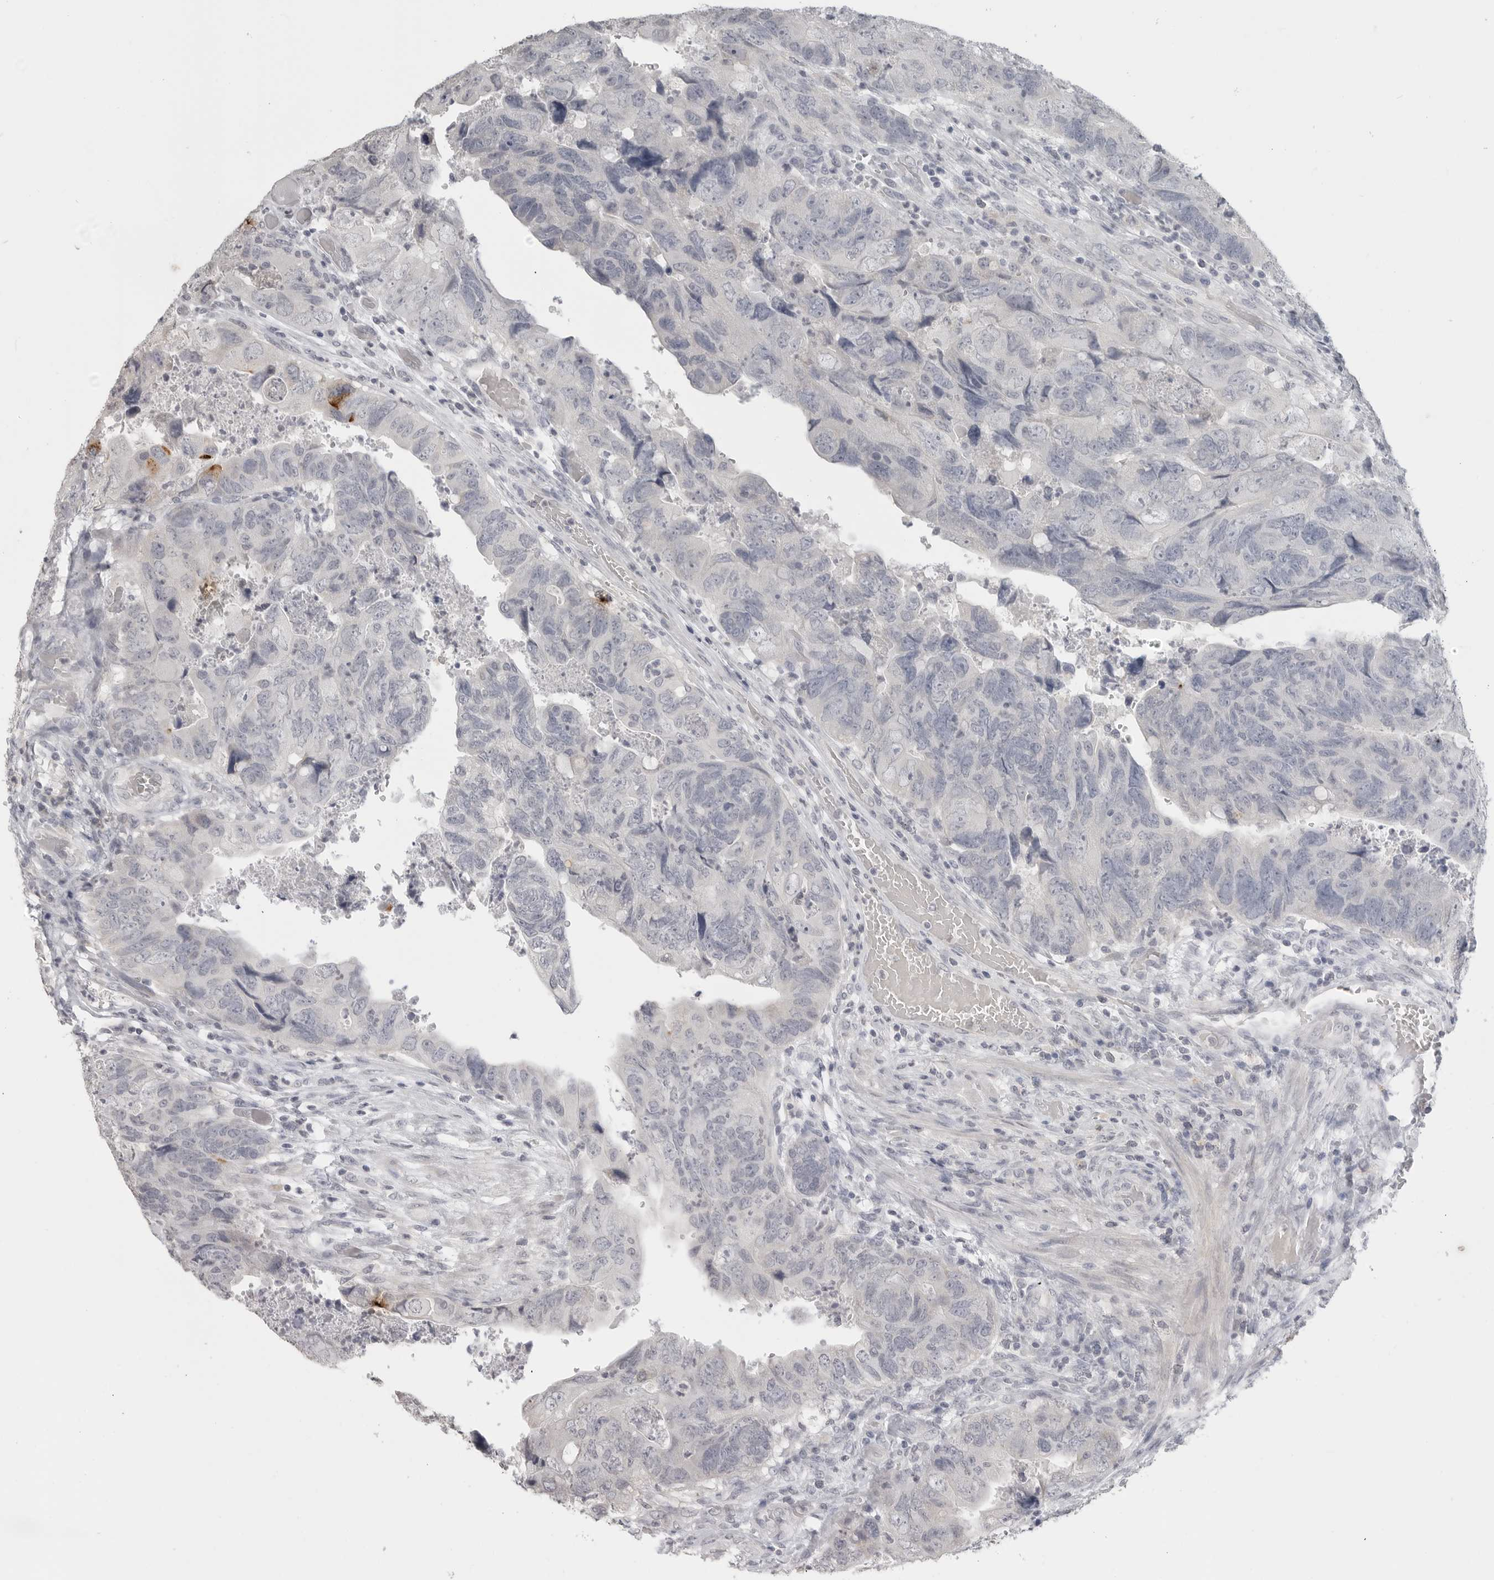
{"staining": {"intensity": "negative", "quantity": "none", "location": "none"}, "tissue": "colorectal cancer", "cell_type": "Tumor cells", "image_type": "cancer", "snomed": [{"axis": "morphology", "description": "Adenocarcinoma, NOS"}, {"axis": "topography", "description": "Rectum"}], "caption": "Tumor cells are negative for protein expression in human colorectal adenocarcinoma.", "gene": "PRSS1", "patient": {"sex": "male", "age": 63}}